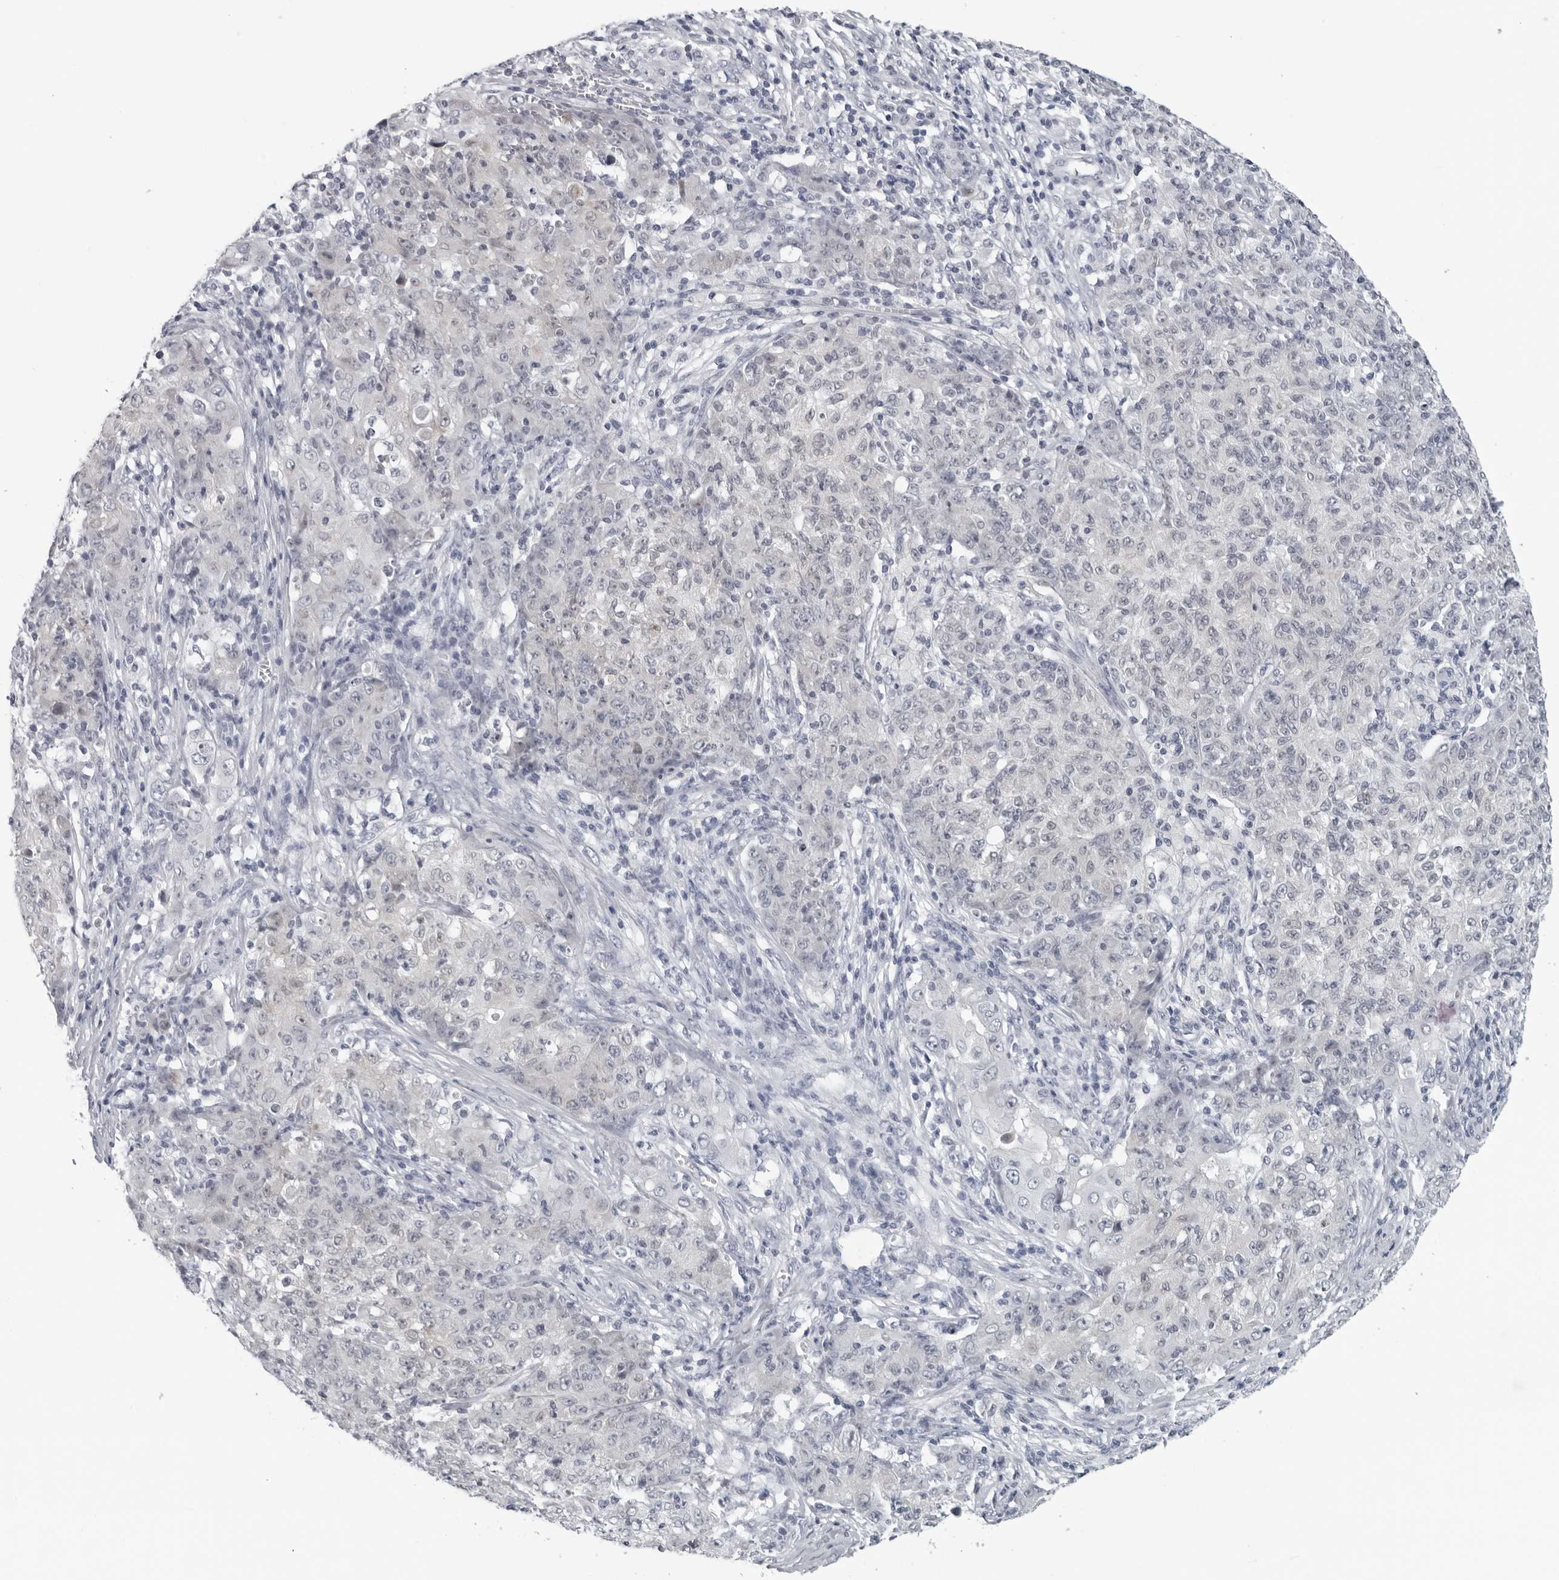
{"staining": {"intensity": "negative", "quantity": "none", "location": "none"}, "tissue": "ovarian cancer", "cell_type": "Tumor cells", "image_type": "cancer", "snomed": [{"axis": "morphology", "description": "Carcinoma, endometroid"}, {"axis": "topography", "description": "Ovary"}], "caption": "Tumor cells show no significant expression in ovarian cancer.", "gene": "OPLAH", "patient": {"sex": "female", "age": 42}}